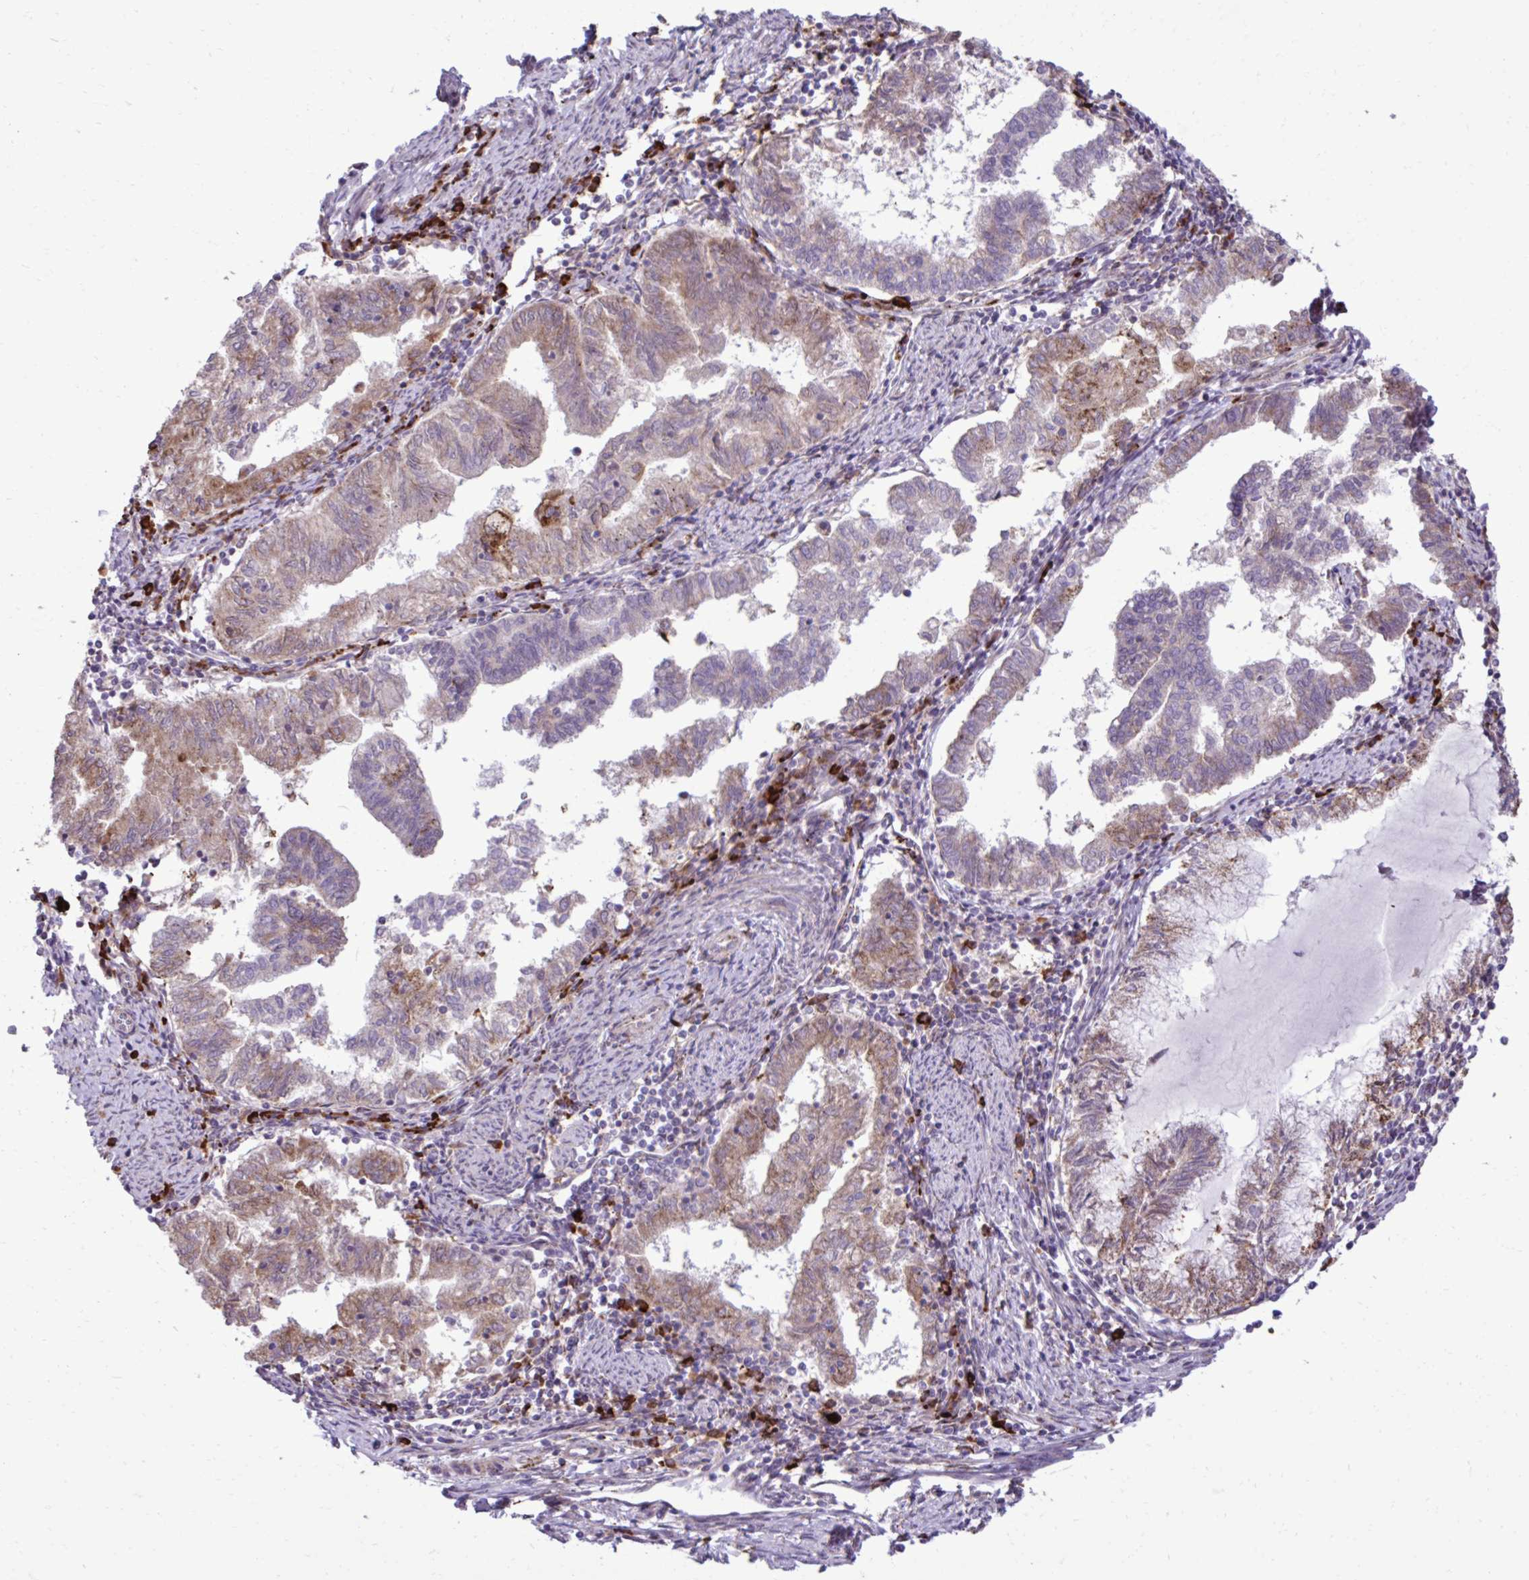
{"staining": {"intensity": "moderate", "quantity": "<25%", "location": "cytoplasmic/membranous"}, "tissue": "endometrial cancer", "cell_type": "Tumor cells", "image_type": "cancer", "snomed": [{"axis": "morphology", "description": "Adenocarcinoma, NOS"}, {"axis": "topography", "description": "Endometrium"}], "caption": "Immunohistochemical staining of human endometrial cancer (adenocarcinoma) displays low levels of moderate cytoplasmic/membranous expression in about <25% of tumor cells.", "gene": "LIMS1", "patient": {"sex": "female", "age": 79}}